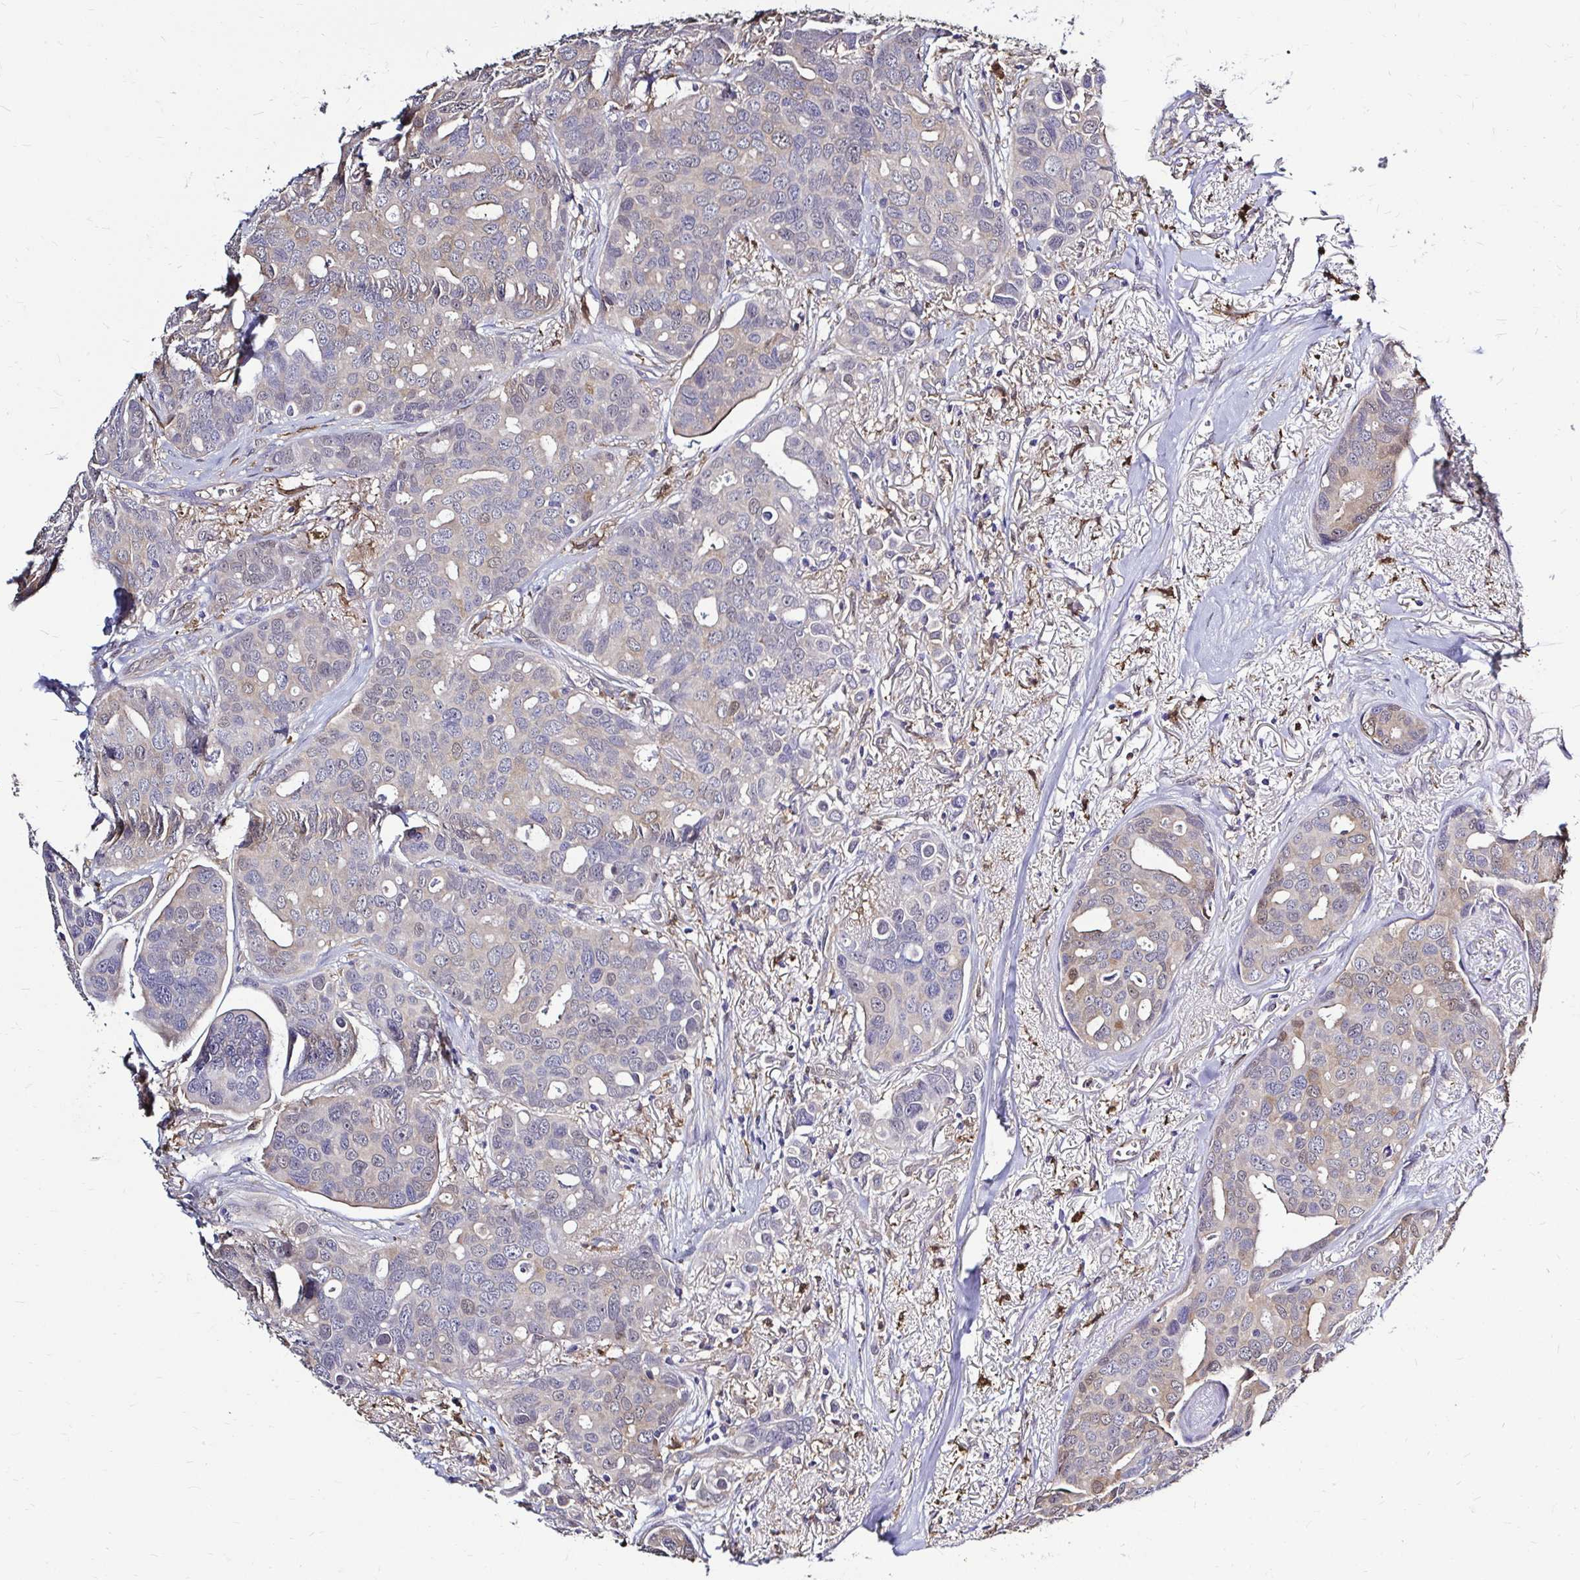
{"staining": {"intensity": "negative", "quantity": "none", "location": "none"}, "tissue": "breast cancer", "cell_type": "Tumor cells", "image_type": "cancer", "snomed": [{"axis": "morphology", "description": "Duct carcinoma"}, {"axis": "topography", "description": "Breast"}], "caption": "Immunohistochemistry of breast invasive ductal carcinoma demonstrates no staining in tumor cells.", "gene": "IDH1", "patient": {"sex": "female", "age": 54}}